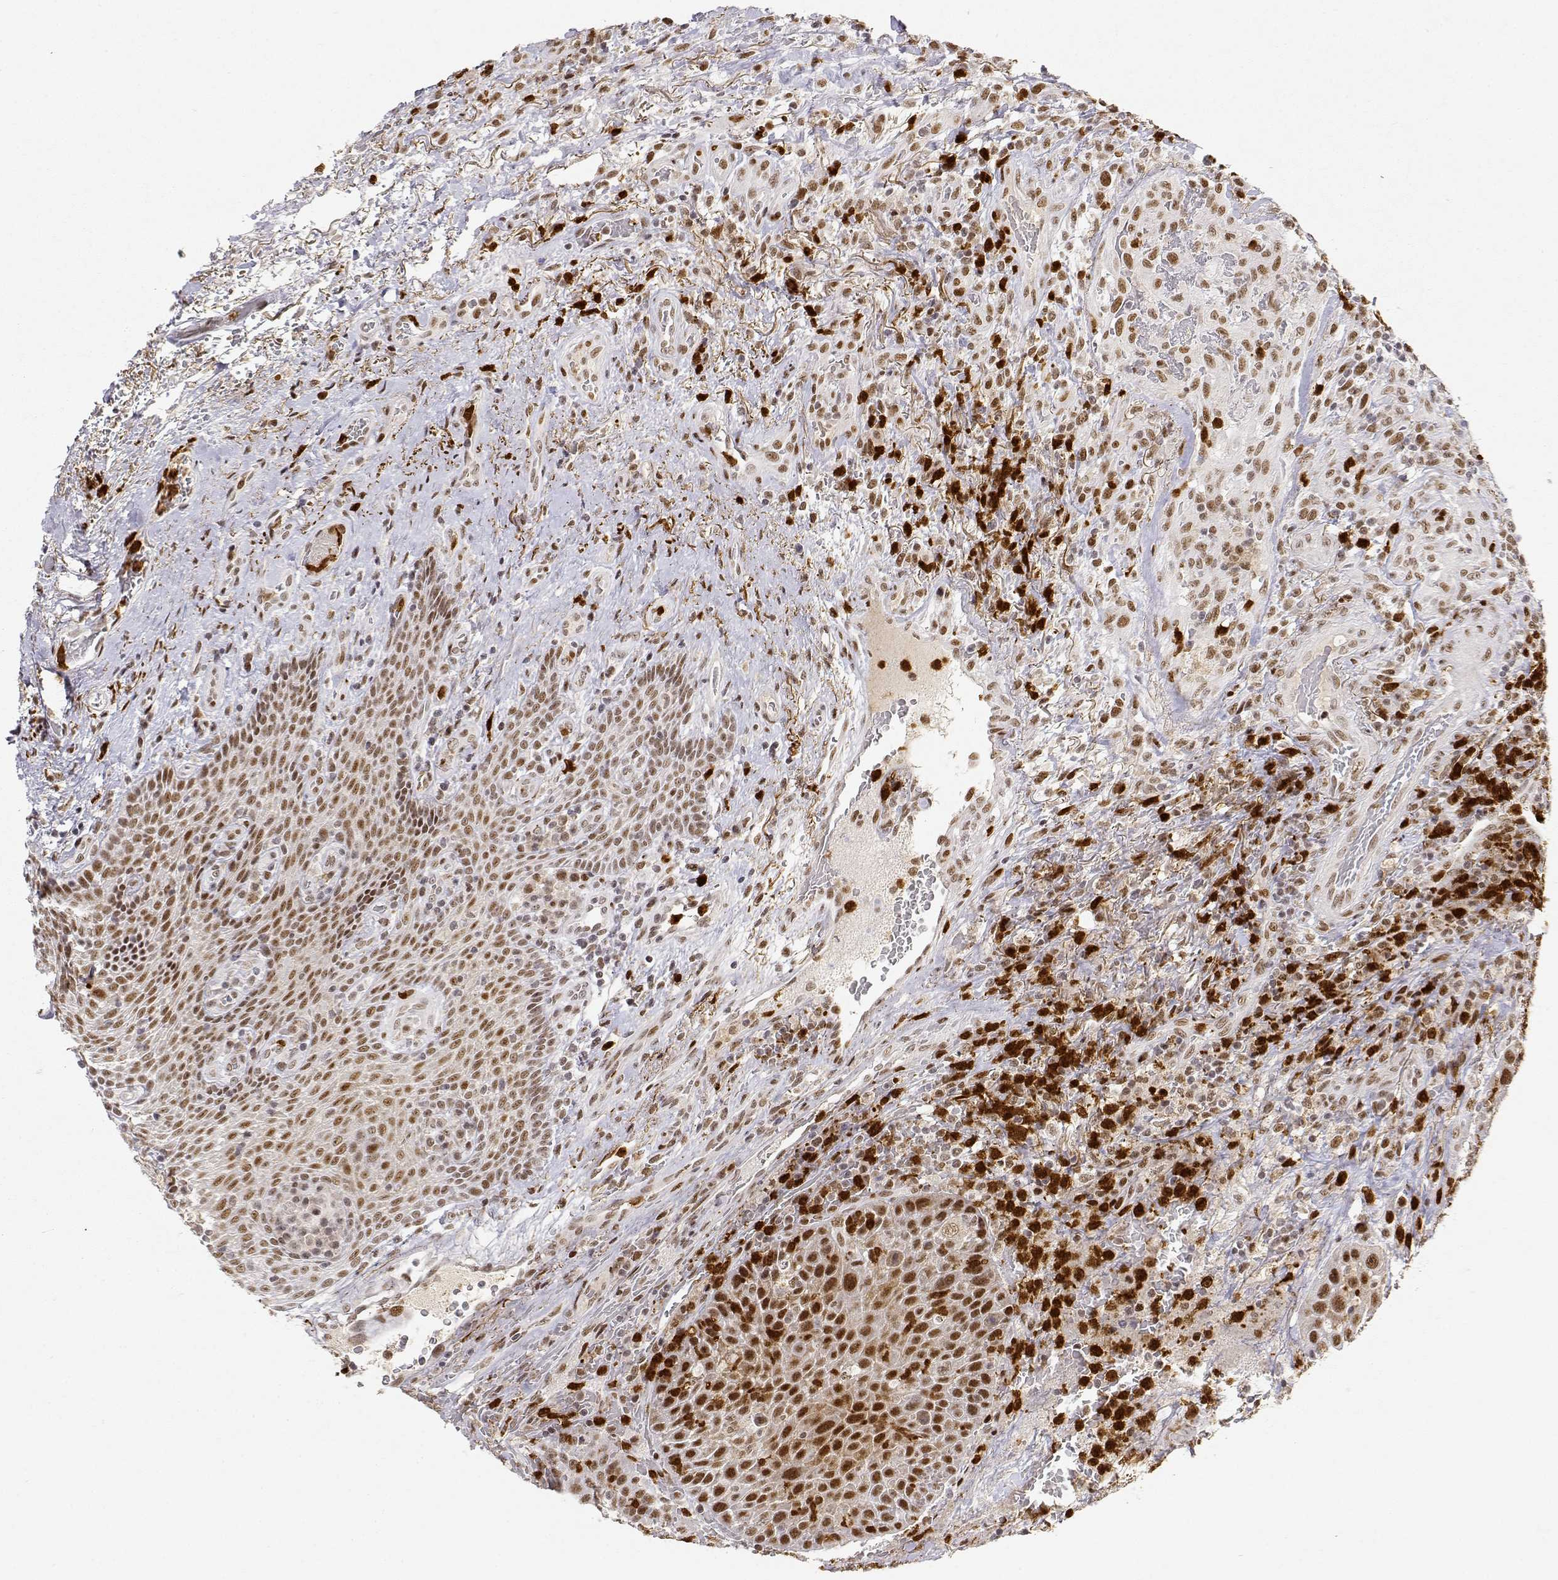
{"staining": {"intensity": "strong", "quantity": "<25%", "location": "nuclear"}, "tissue": "head and neck cancer", "cell_type": "Tumor cells", "image_type": "cancer", "snomed": [{"axis": "morphology", "description": "Squamous cell carcinoma, NOS"}, {"axis": "topography", "description": "Head-Neck"}], "caption": "Strong nuclear staining for a protein is identified in about <25% of tumor cells of head and neck cancer (squamous cell carcinoma) using immunohistochemistry (IHC).", "gene": "RSF1", "patient": {"sex": "male", "age": 69}}